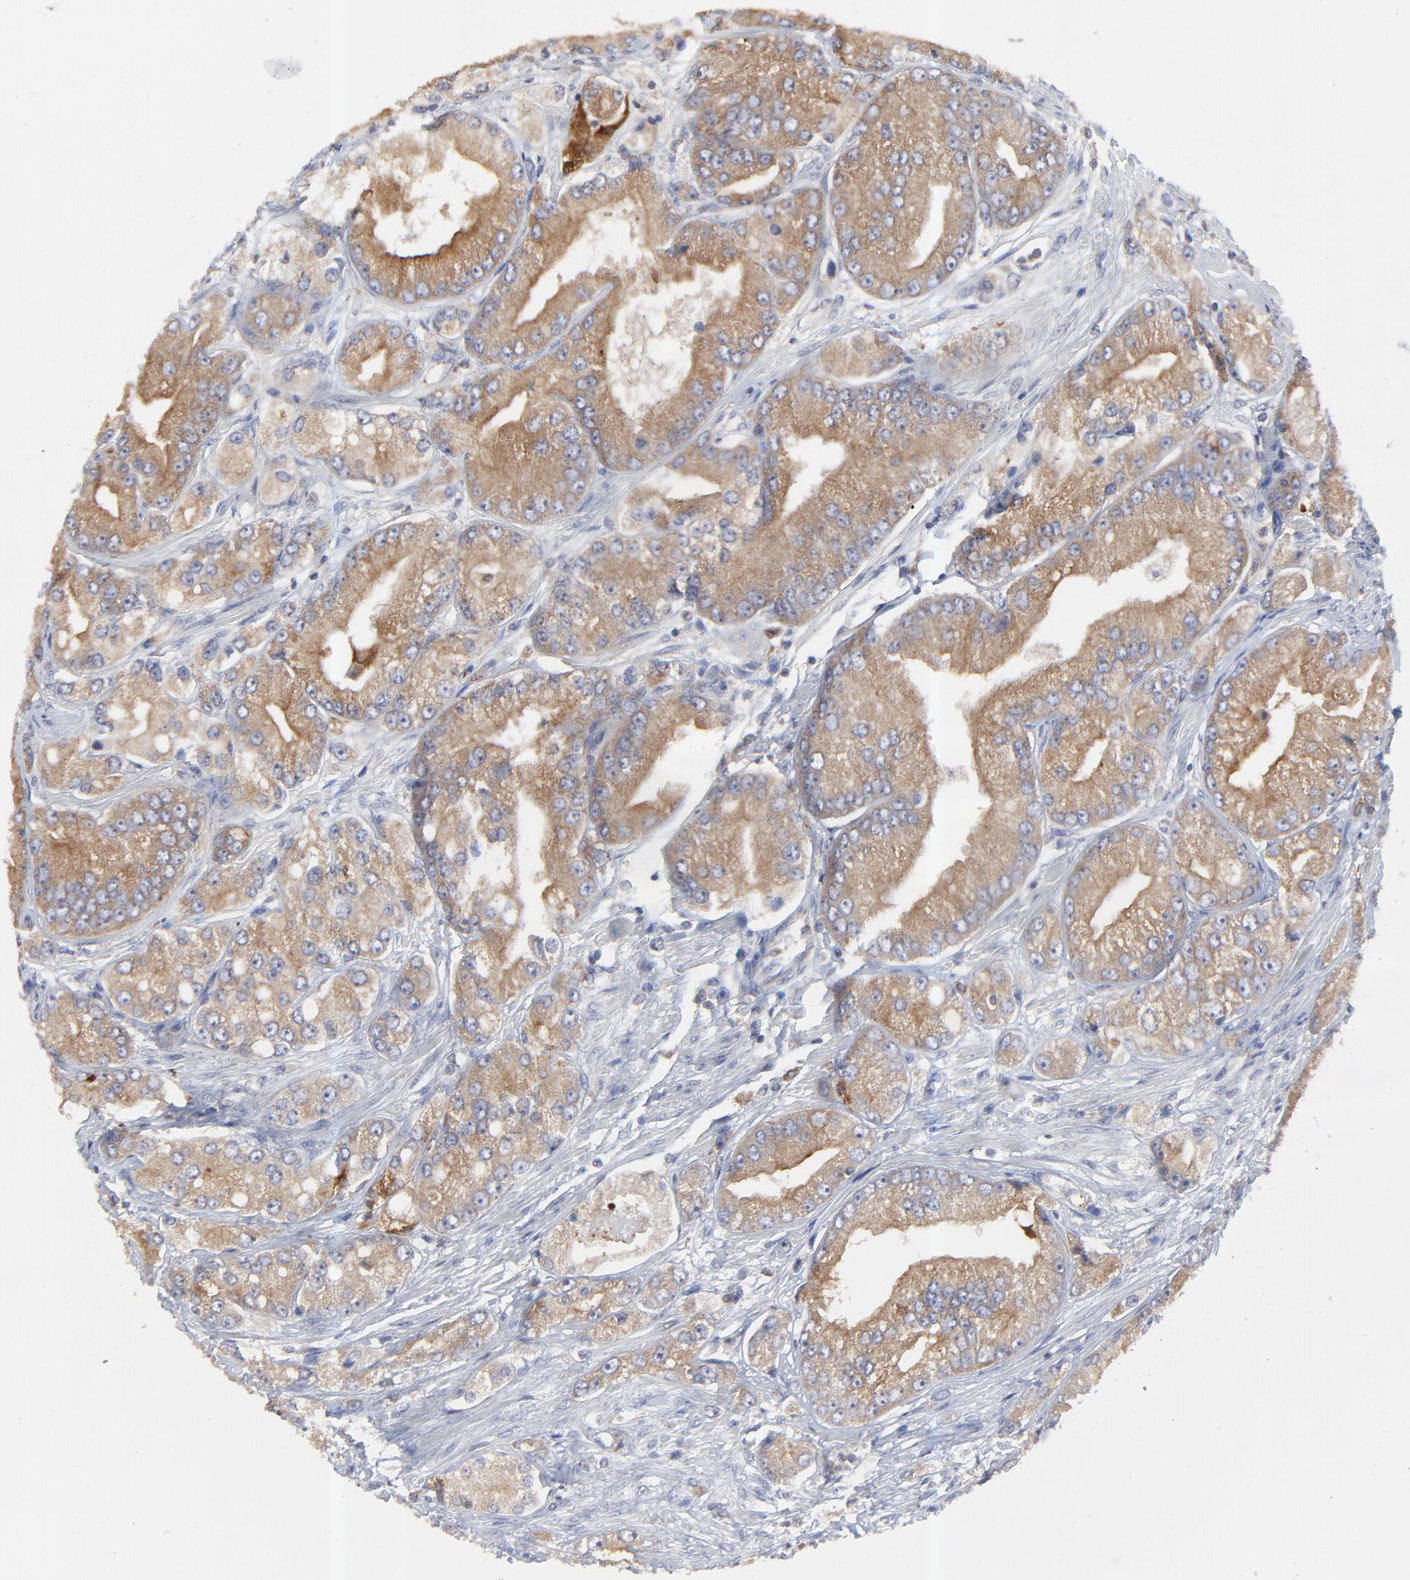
{"staining": {"intensity": "strong", "quantity": ">75%", "location": "cytoplasmic/membranous"}, "tissue": "prostate cancer", "cell_type": "Tumor cells", "image_type": "cancer", "snomed": [{"axis": "morphology", "description": "Adenocarcinoma, Medium grade"}, {"axis": "topography", "description": "Prostate"}], "caption": "A high-resolution image shows immunohistochemistry staining of prostate cancer (medium-grade adenocarcinoma), which demonstrates strong cytoplasmic/membranous expression in approximately >75% of tumor cells.", "gene": "RAB9A", "patient": {"sex": "male", "age": 72}}